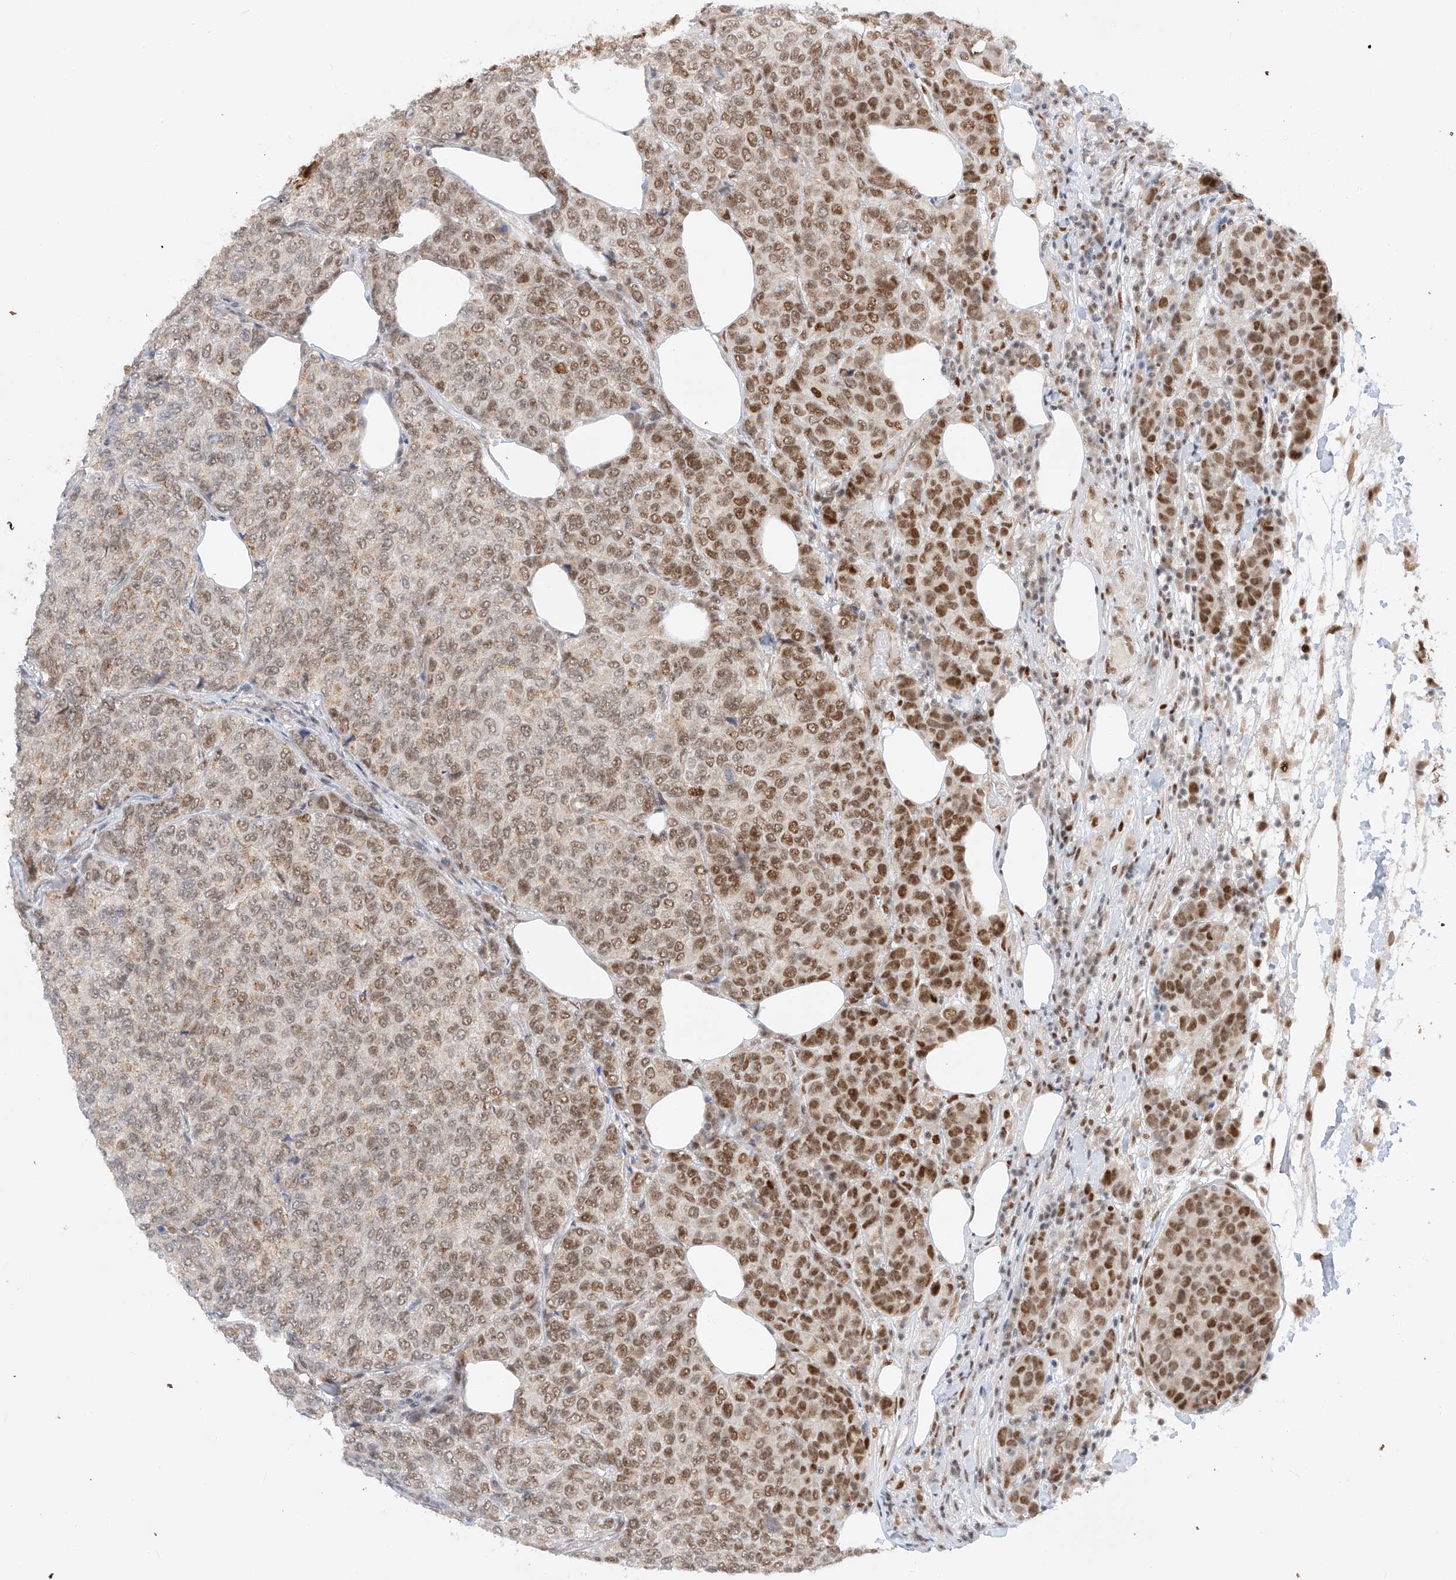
{"staining": {"intensity": "moderate", "quantity": "25%-75%", "location": "nuclear"}, "tissue": "breast cancer", "cell_type": "Tumor cells", "image_type": "cancer", "snomed": [{"axis": "morphology", "description": "Duct carcinoma"}, {"axis": "topography", "description": "Breast"}], "caption": "Immunohistochemical staining of human invasive ductal carcinoma (breast) shows moderate nuclear protein positivity in approximately 25%-75% of tumor cells. (Stains: DAB in brown, nuclei in blue, Microscopy: brightfield microscopy at high magnification).", "gene": "POGK", "patient": {"sex": "female", "age": 55}}